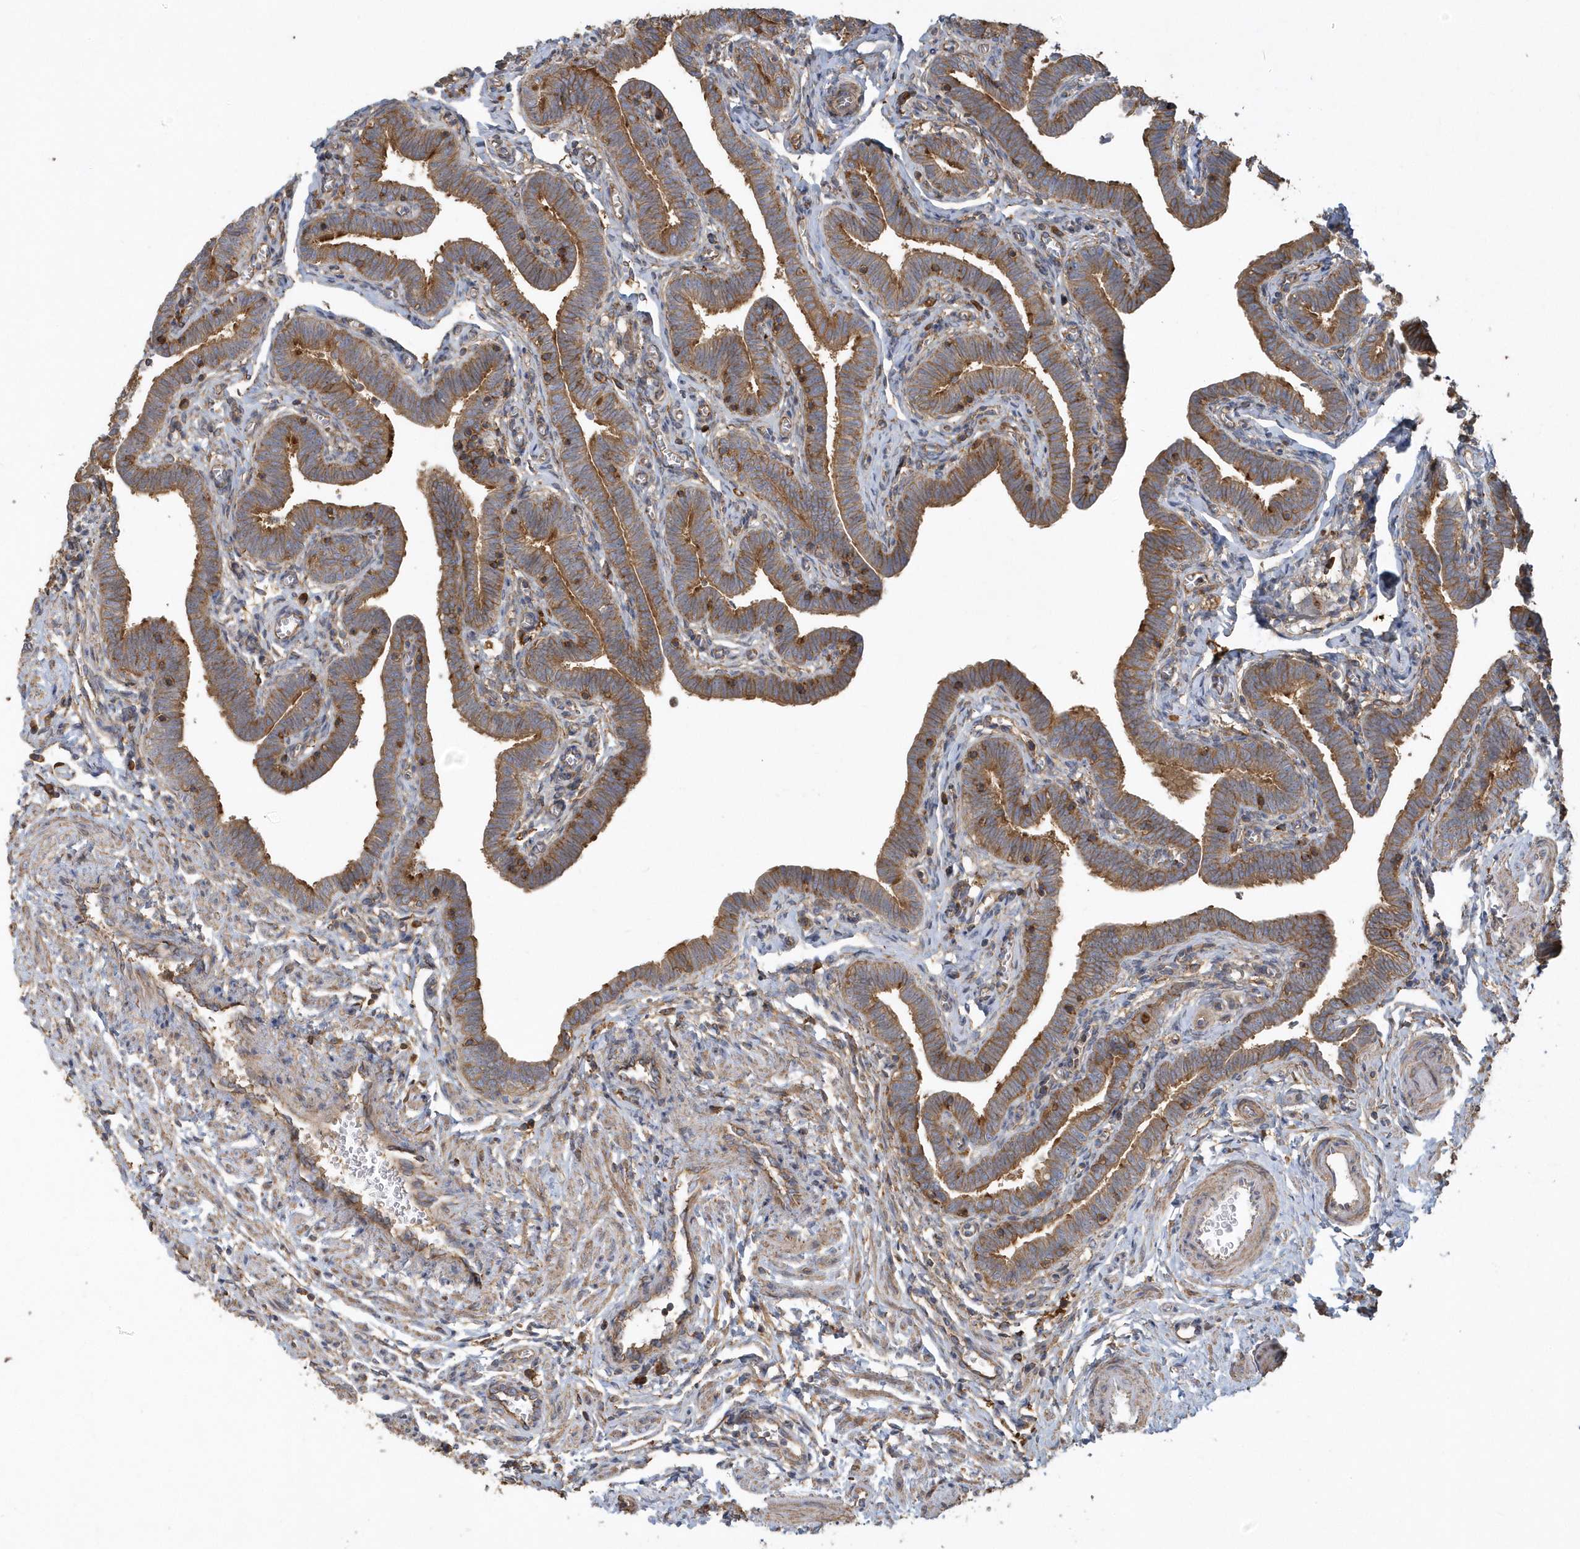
{"staining": {"intensity": "moderate", "quantity": ">75%", "location": "cytoplasmic/membranous"}, "tissue": "fallopian tube", "cell_type": "Glandular cells", "image_type": "normal", "snomed": [{"axis": "morphology", "description": "Normal tissue, NOS"}, {"axis": "topography", "description": "Fallopian tube"}], "caption": "Protein staining of normal fallopian tube demonstrates moderate cytoplasmic/membranous staining in about >75% of glandular cells.", "gene": "TRAIP", "patient": {"sex": "female", "age": 36}}